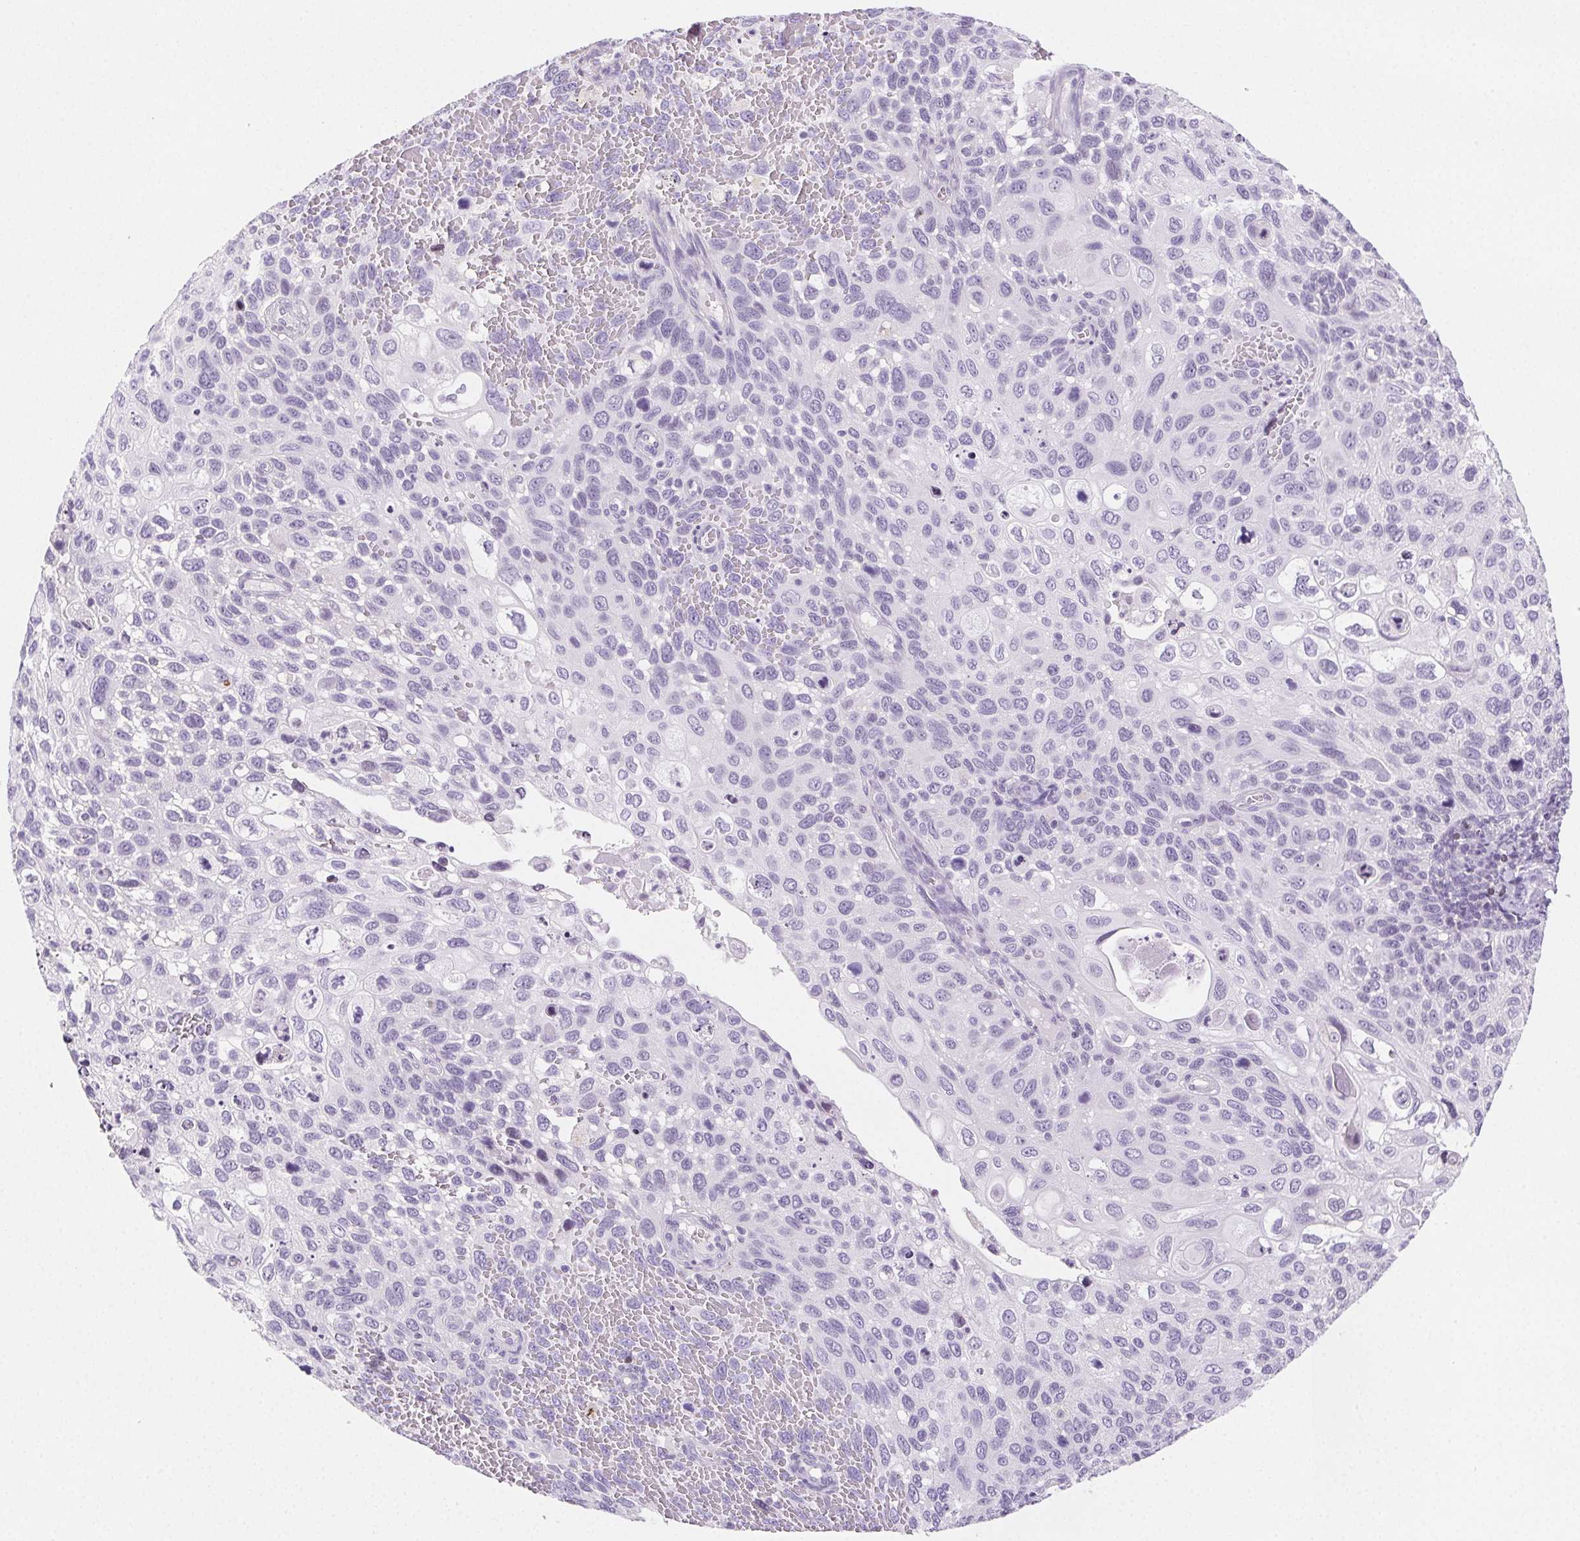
{"staining": {"intensity": "negative", "quantity": "none", "location": "none"}, "tissue": "cervical cancer", "cell_type": "Tumor cells", "image_type": "cancer", "snomed": [{"axis": "morphology", "description": "Squamous cell carcinoma, NOS"}, {"axis": "topography", "description": "Cervix"}], "caption": "Human cervical cancer (squamous cell carcinoma) stained for a protein using immunohistochemistry (IHC) displays no positivity in tumor cells.", "gene": "BEND2", "patient": {"sex": "female", "age": 70}}